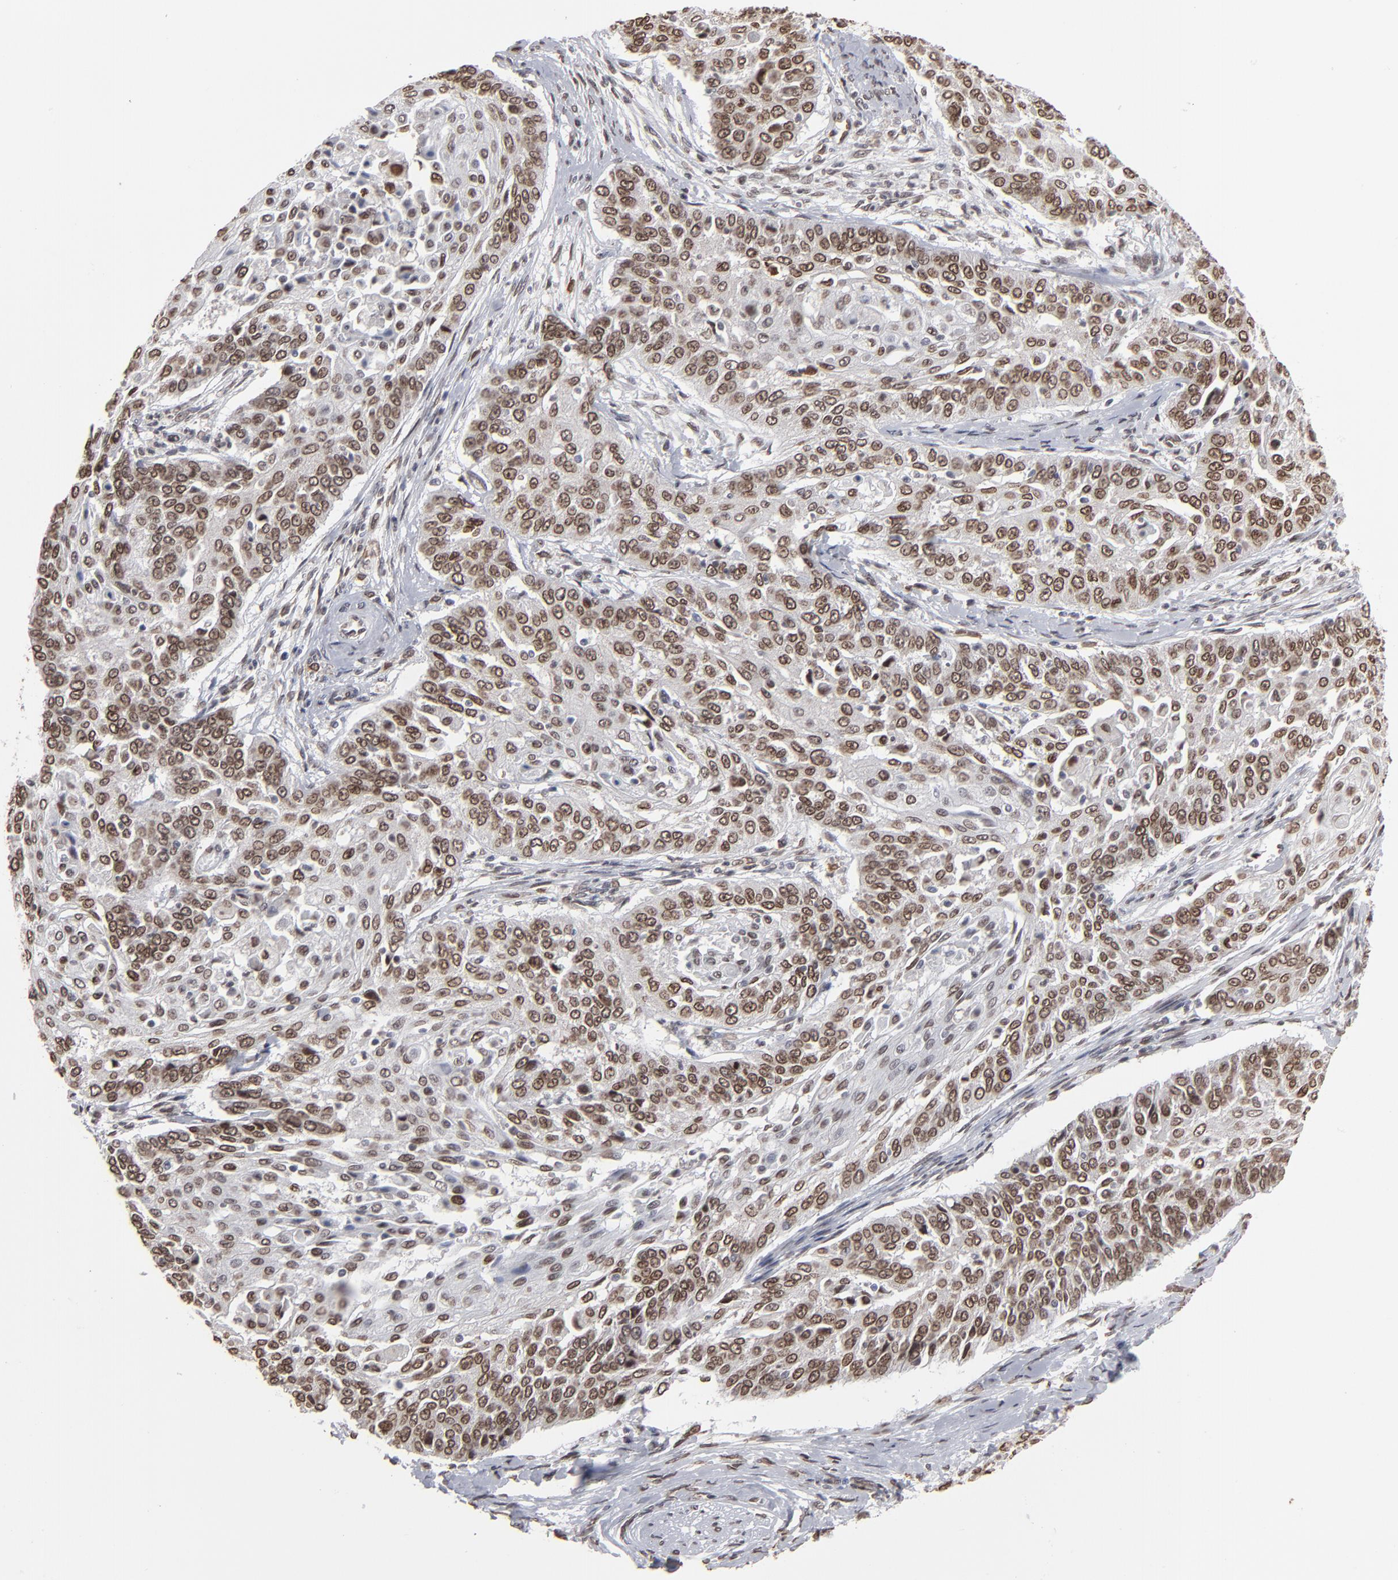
{"staining": {"intensity": "moderate", "quantity": ">75%", "location": "nuclear"}, "tissue": "cervical cancer", "cell_type": "Tumor cells", "image_type": "cancer", "snomed": [{"axis": "morphology", "description": "Squamous cell carcinoma, NOS"}, {"axis": "topography", "description": "Cervix"}], "caption": "Cervical squamous cell carcinoma stained with a brown dye reveals moderate nuclear positive expression in about >75% of tumor cells.", "gene": "BAZ1A", "patient": {"sex": "female", "age": 64}}